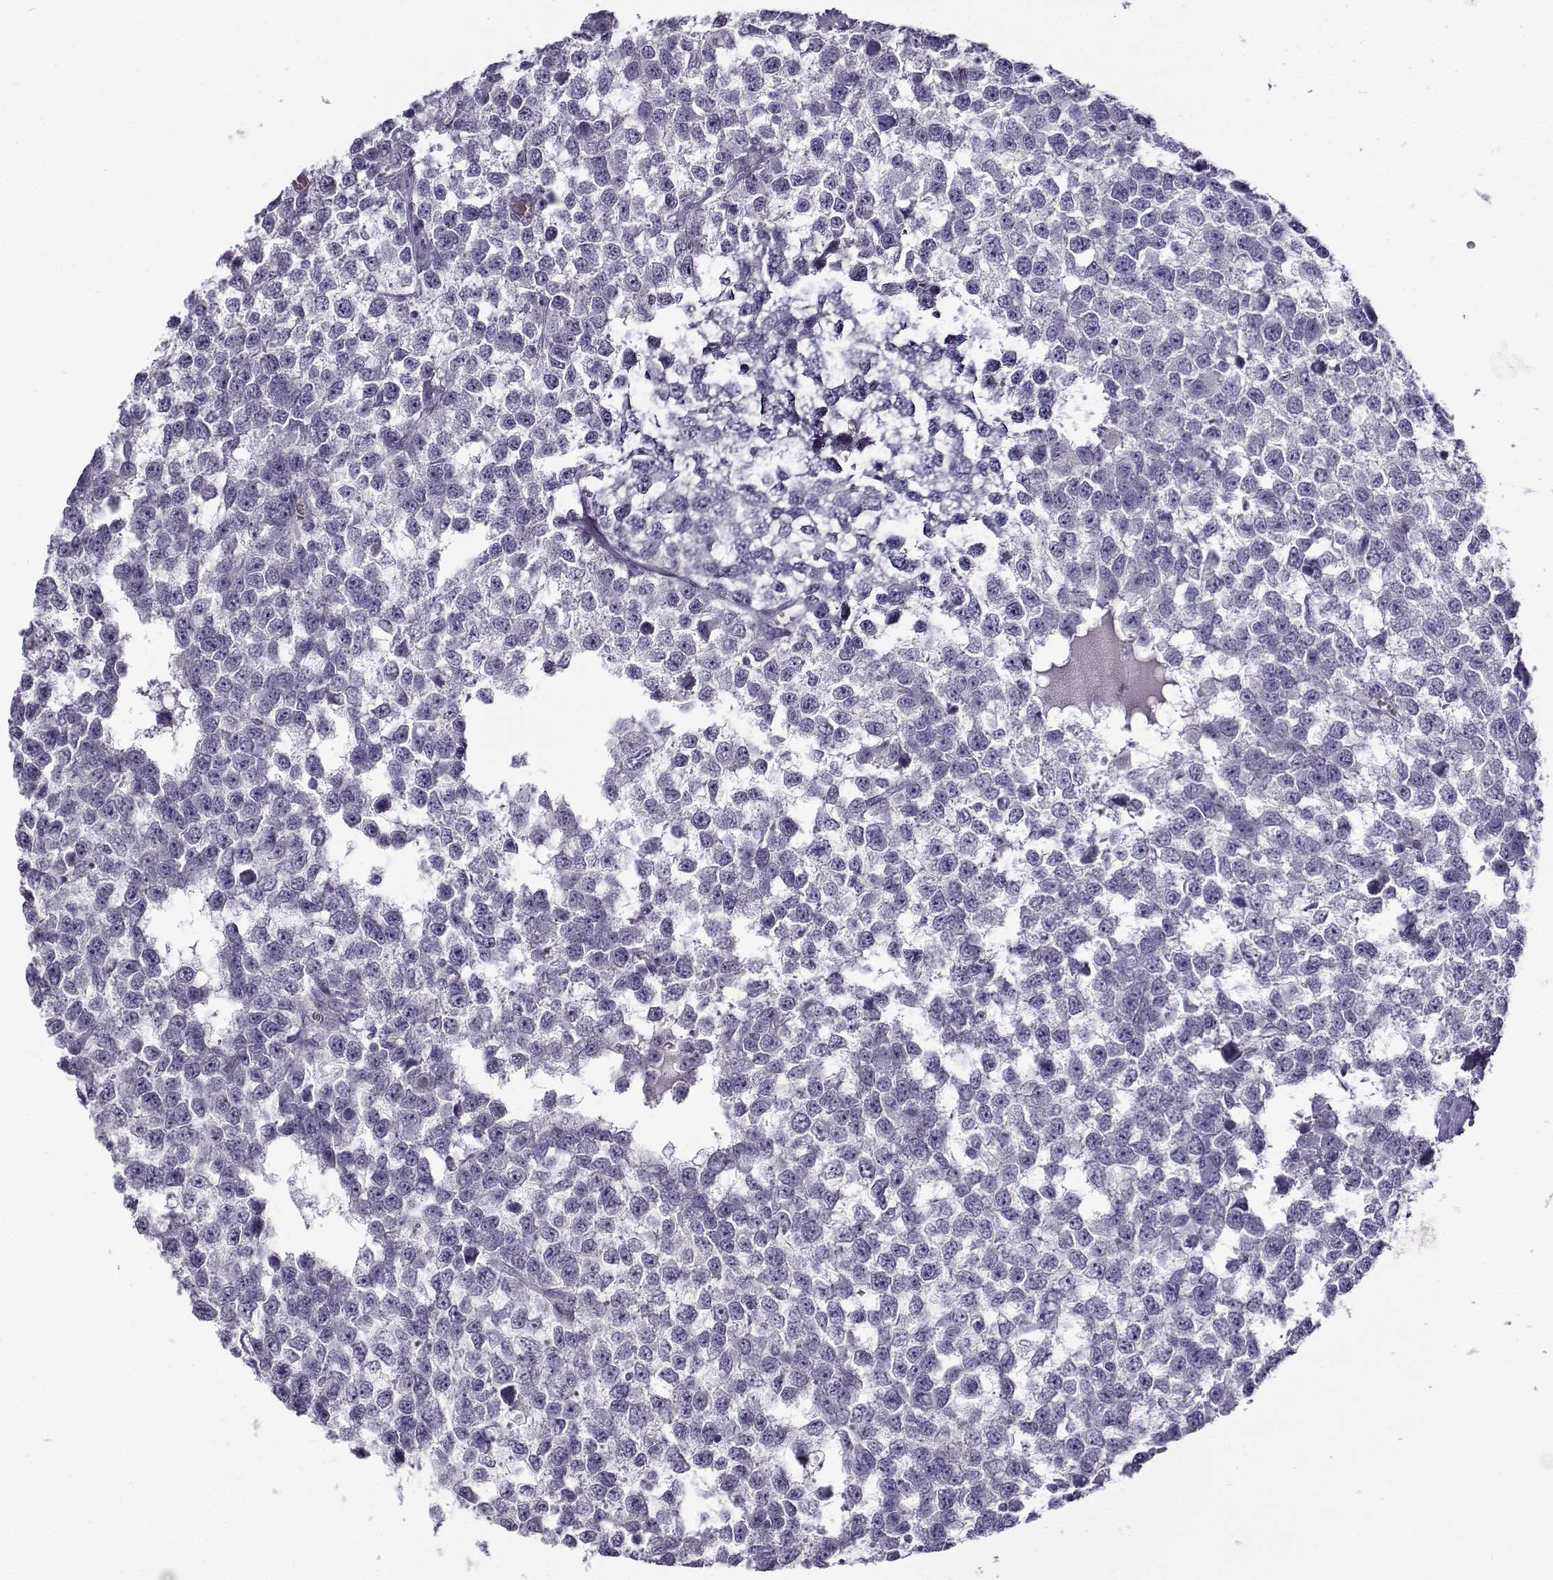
{"staining": {"intensity": "negative", "quantity": "none", "location": "none"}, "tissue": "testis cancer", "cell_type": "Tumor cells", "image_type": "cancer", "snomed": [{"axis": "morphology", "description": "Normal tissue, NOS"}, {"axis": "morphology", "description": "Seminoma, NOS"}, {"axis": "topography", "description": "Testis"}, {"axis": "topography", "description": "Epididymis"}], "caption": "Tumor cells show no significant staining in testis cancer (seminoma). The staining is performed using DAB (3,3'-diaminobenzidine) brown chromogen with nuclei counter-stained in using hematoxylin.", "gene": "GTSF1L", "patient": {"sex": "male", "age": 34}}